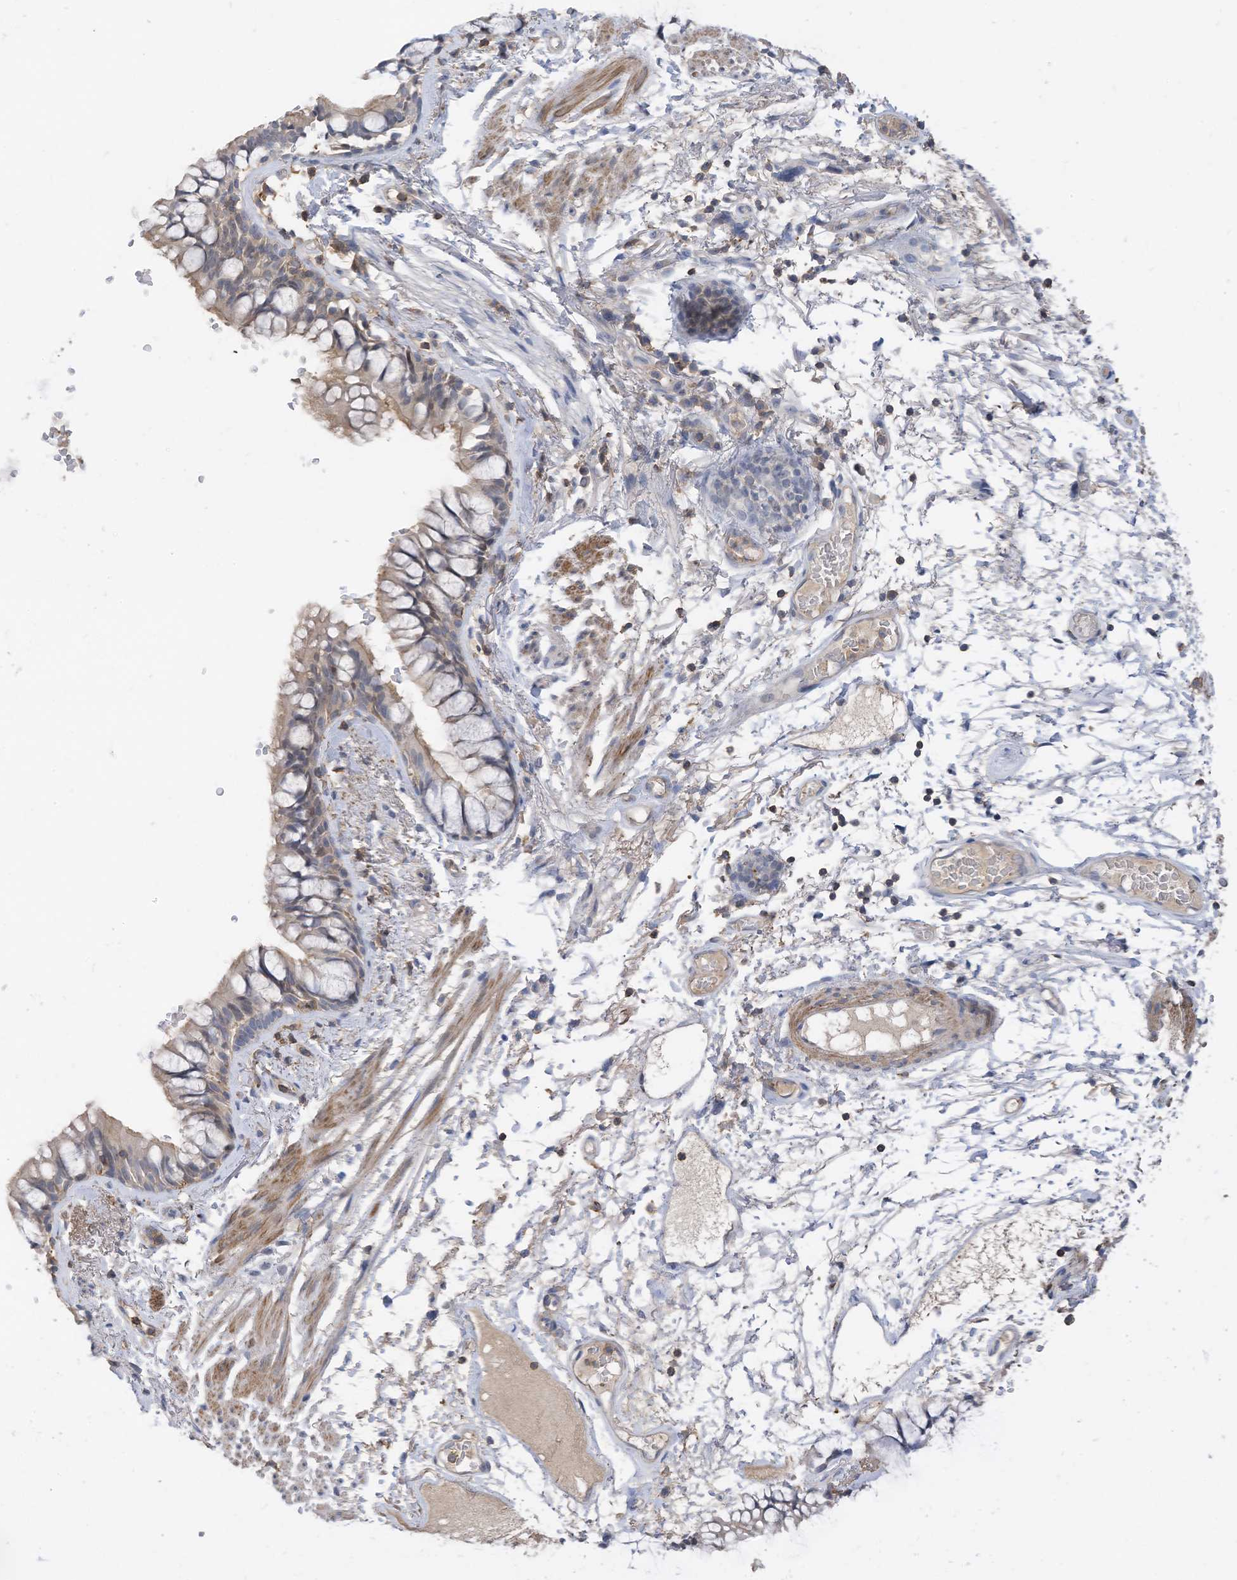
{"staining": {"intensity": "weak", "quantity": "<25%", "location": "cytoplasmic/membranous"}, "tissue": "bronchus", "cell_type": "Respiratory epithelial cells", "image_type": "normal", "snomed": [{"axis": "morphology", "description": "Normal tissue, NOS"}, {"axis": "topography", "description": "Cartilage tissue"}, {"axis": "topography", "description": "Bronchus"}], "caption": "Immunohistochemistry micrograph of normal bronchus: bronchus stained with DAB (3,3'-diaminobenzidine) shows no significant protein expression in respiratory epithelial cells. The staining is performed using DAB brown chromogen with nuclei counter-stained in using hematoxylin.", "gene": "SLFN14", "patient": {"sex": "female", "age": 73}}